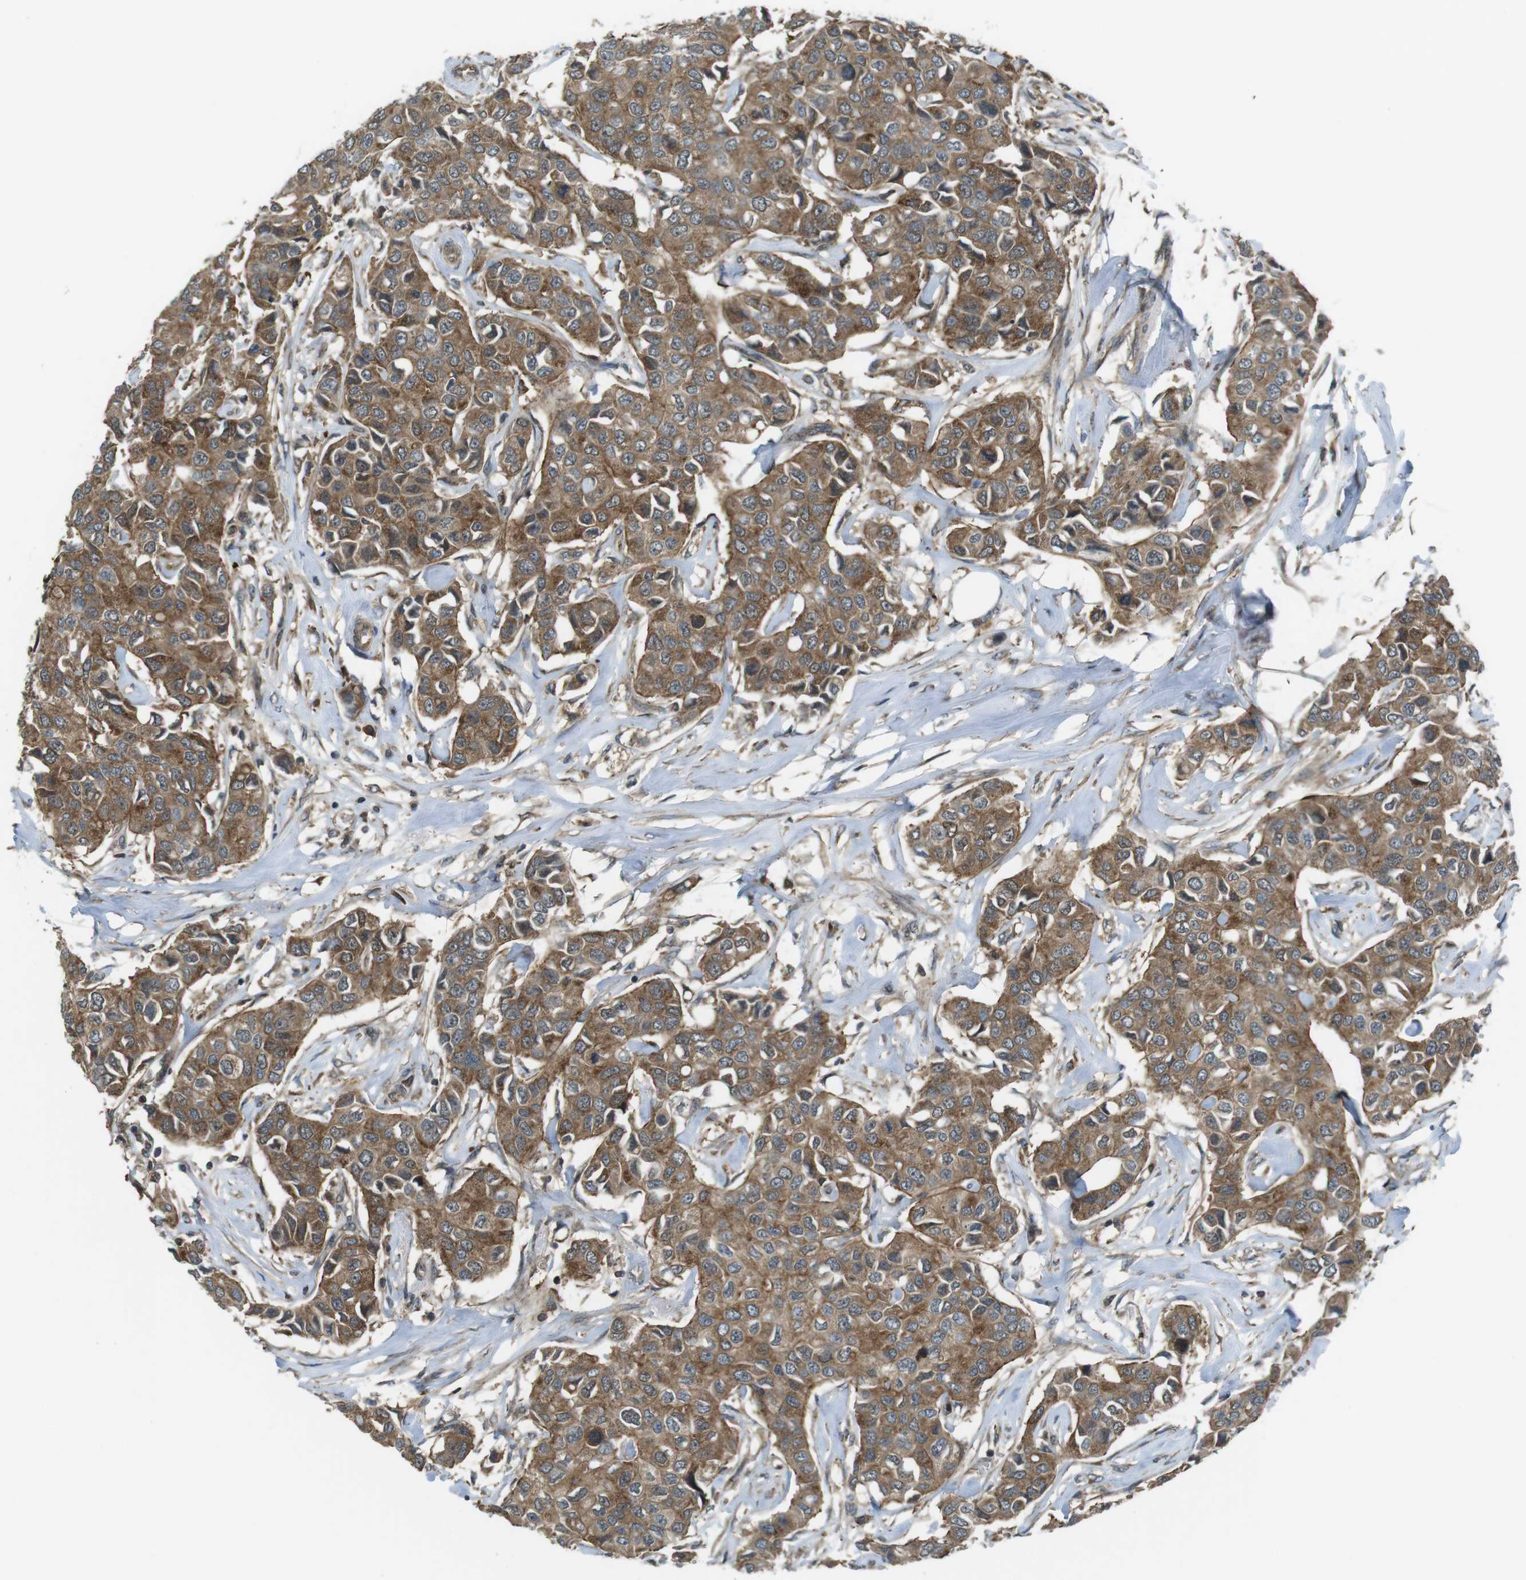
{"staining": {"intensity": "moderate", "quantity": ">75%", "location": "cytoplasmic/membranous"}, "tissue": "breast cancer", "cell_type": "Tumor cells", "image_type": "cancer", "snomed": [{"axis": "morphology", "description": "Duct carcinoma"}, {"axis": "topography", "description": "Breast"}], "caption": "The image reveals immunohistochemical staining of breast infiltrating ductal carcinoma. There is moderate cytoplasmic/membranous expression is present in about >75% of tumor cells.", "gene": "LRRC3B", "patient": {"sex": "female", "age": 80}}